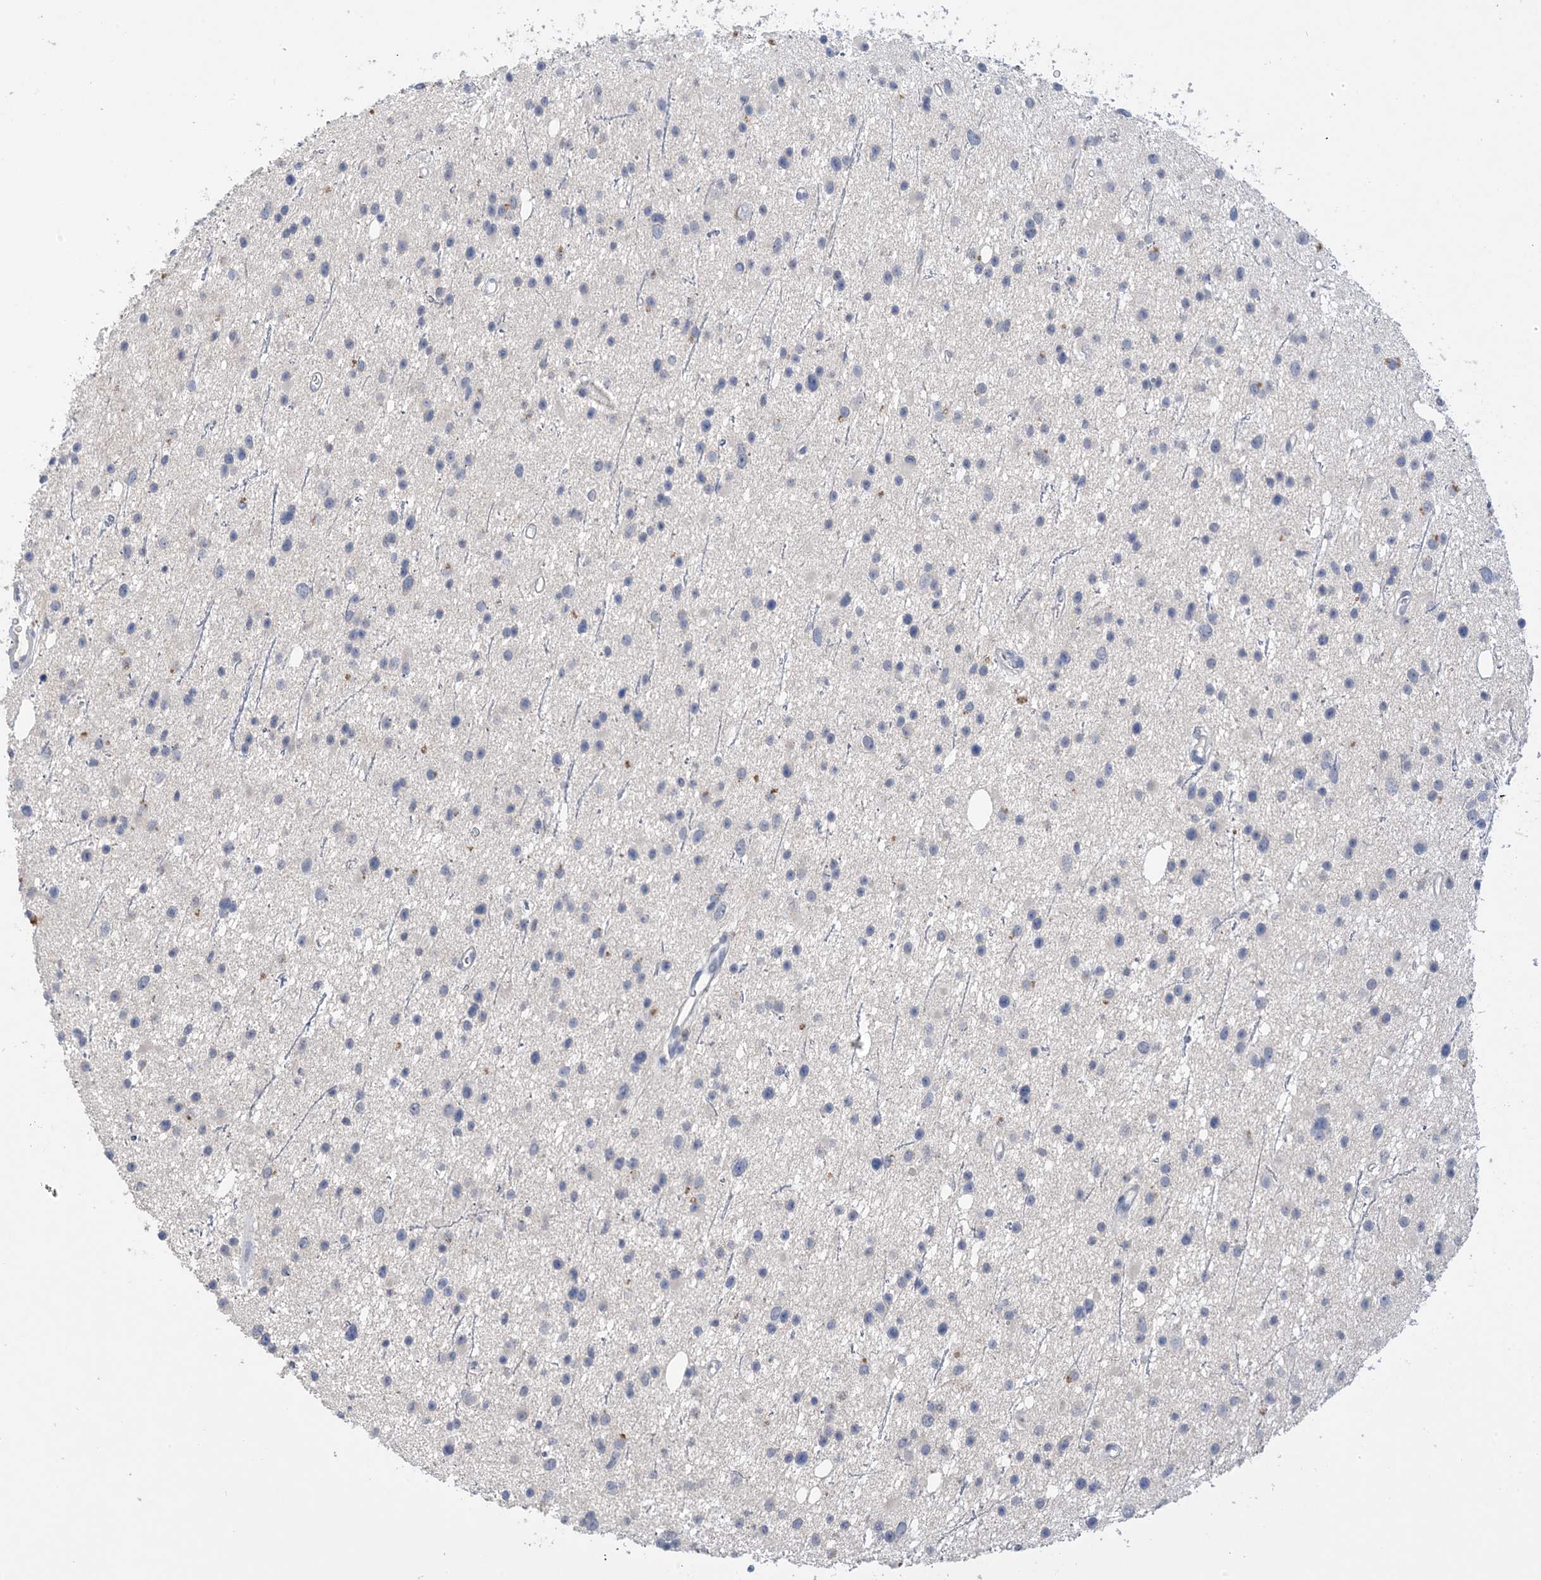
{"staining": {"intensity": "negative", "quantity": "none", "location": "none"}, "tissue": "glioma", "cell_type": "Tumor cells", "image_type": "cancer", "snomed": [{"axis": "morphology", "description": "Glioma, malignant, Low grade"}, {"axis": "topography", "description": "Cerebral cortex"}], "caption": "Tumor cells are negative for protein expression in human glioma. (Stains: DAB IHC with hematoxylin counter stain, Microscopy: brightfield microscopy at high magnification).", "gene": "DSC3", "patient": {"sex": "female", "age": 39}}